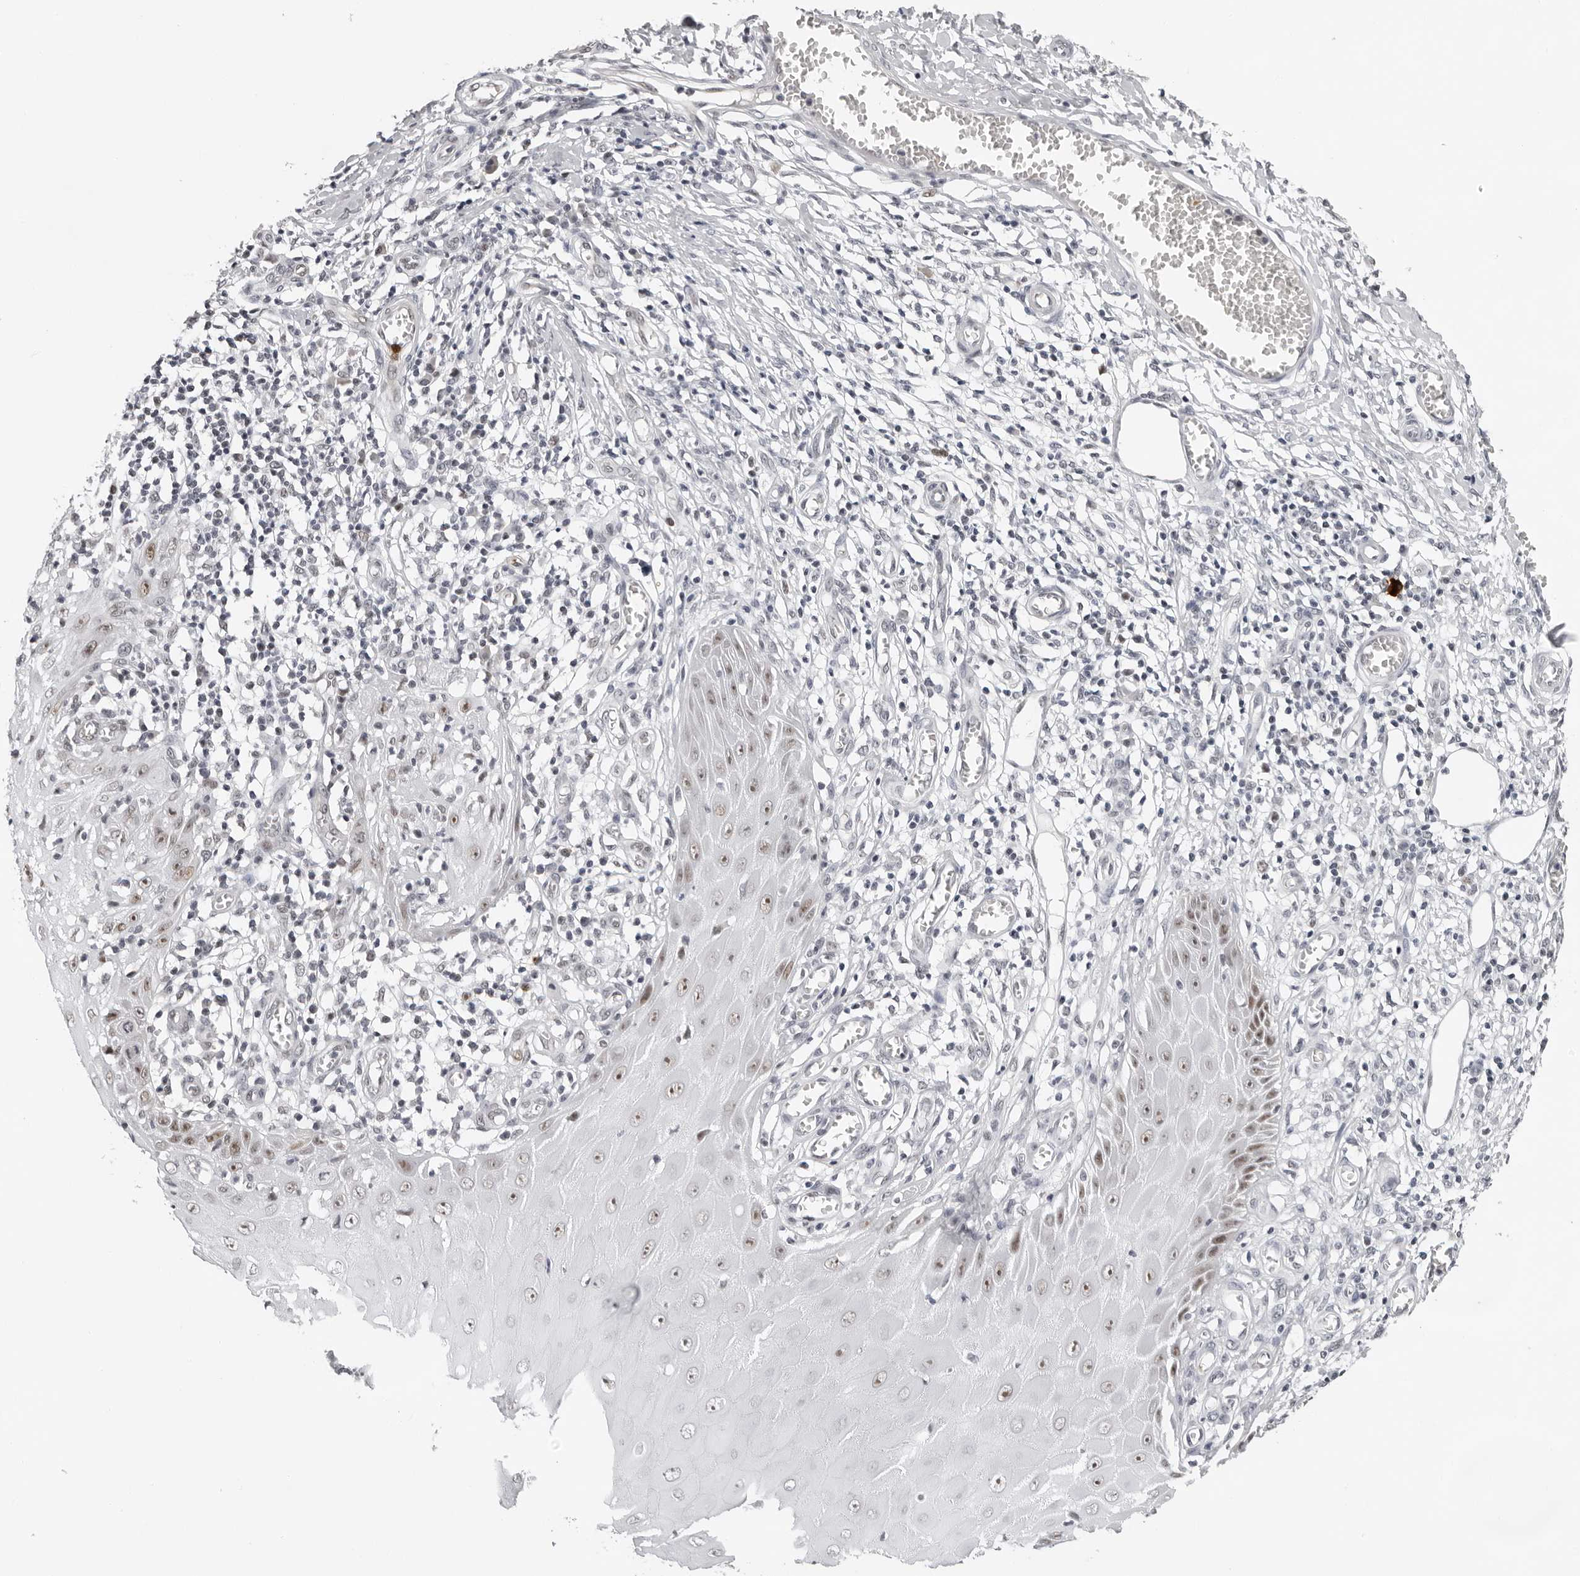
{"staining": {"intensity": "moderate", "quantity": "25%-75%", "location": "nuclear"}, "tissue": "skin cancer", "cell_type": "Tumor cells", "image_type": "cancer", "snomed": [{"axis": "morphology", "description": "Squamous cell carcinoma, NOS"}, {"axis": "topography", "description": "Skin"}], "caption": "A photomicrograph of human squamous cell carcinoma (skin) stained for a protein shows moderate nuclear brown staining in tumor cells.", "gene": "USP1", "patient": {"sex": "female", "age": 73}}